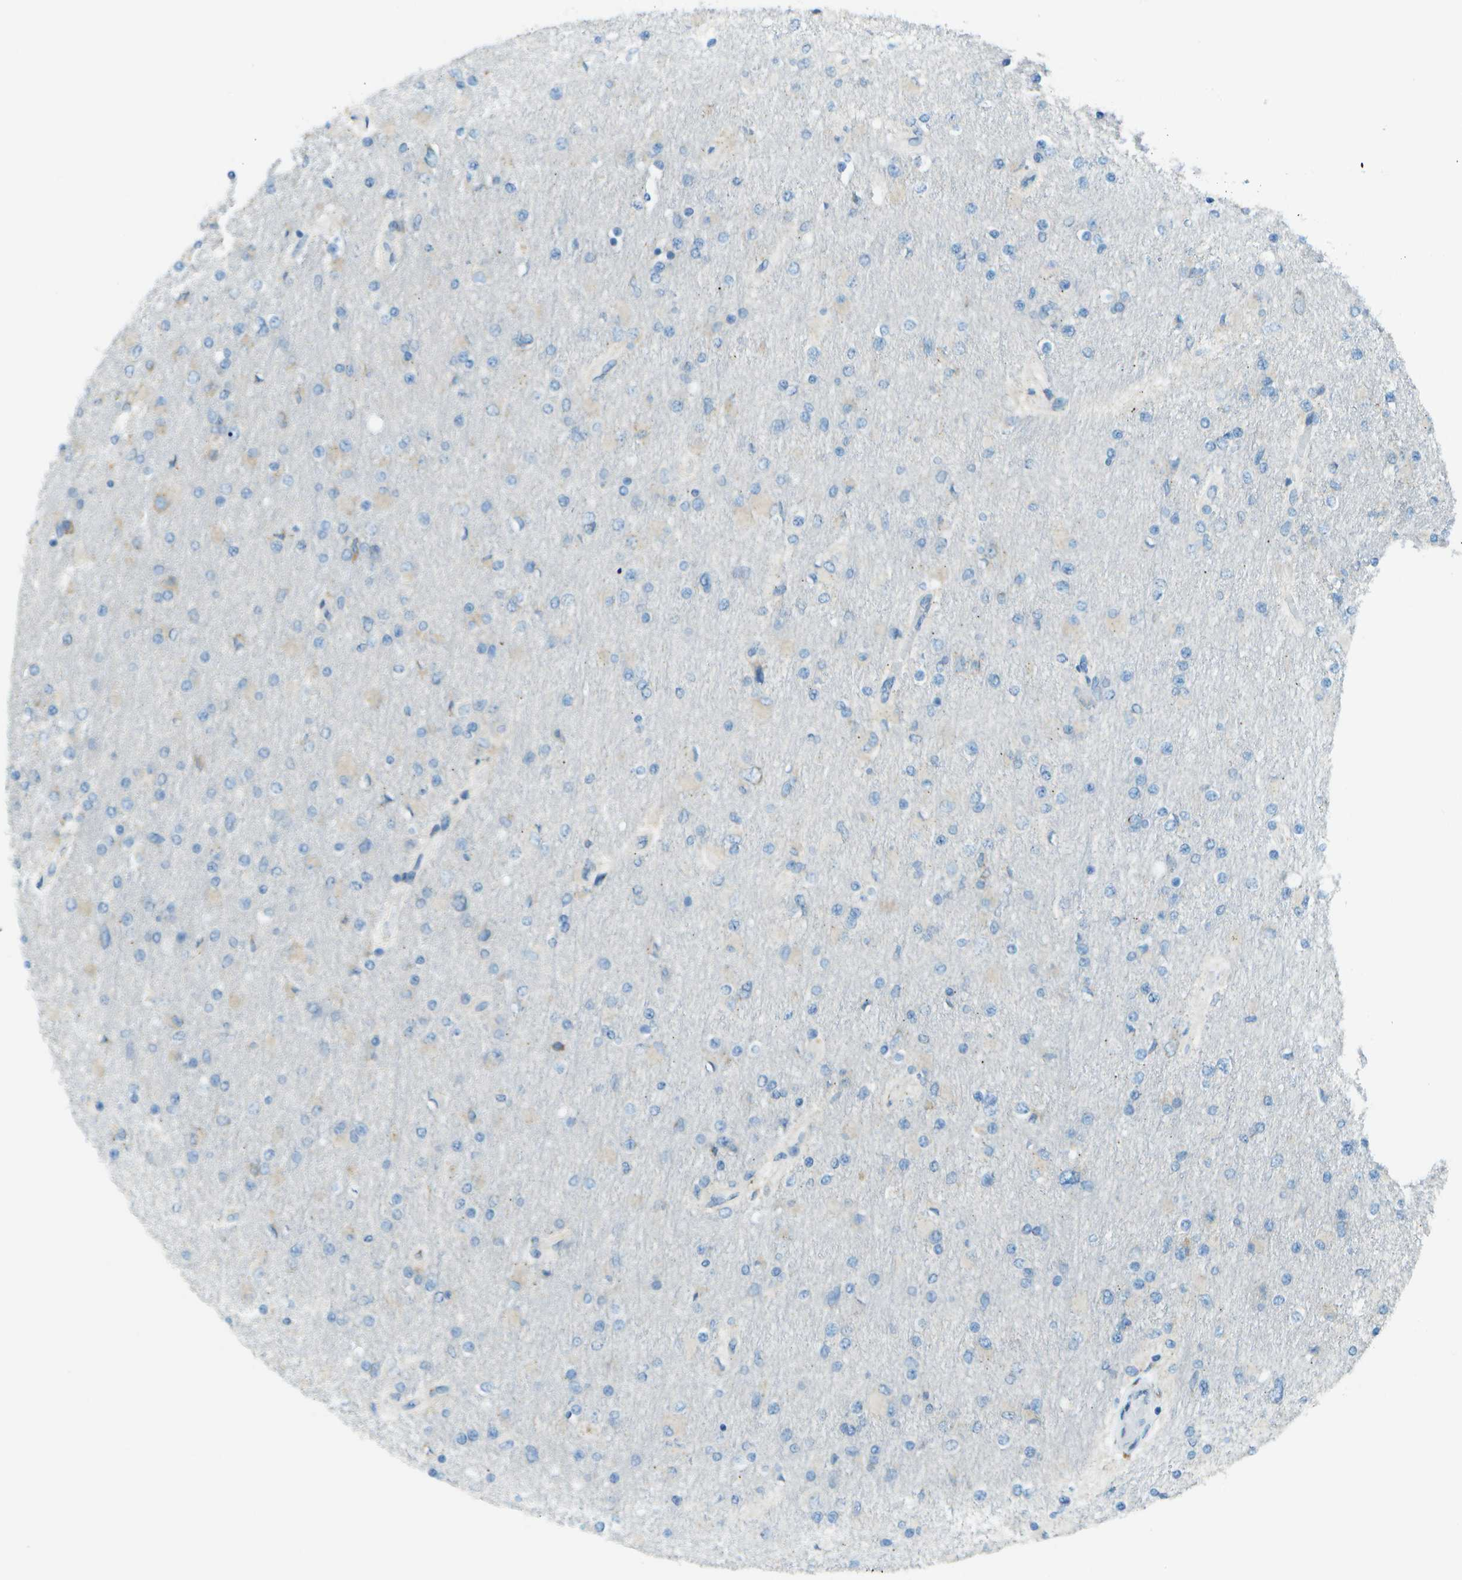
{"staining": {"intensity": "negative", "quantity": "none", "location": "none"}, "tissue": "glioma", "cell_type": "Tumor cells", "image_type": "cancer", "snomed": [{"axis": "morphology", "description": "Glioma, malignant, High grade"}, {"axis": "topography", "description": "Cerebral cortex"}], "caption": "Immunohistochemistry (IHC) photomicrograph of neoplastic tissue: human high-grade glioma (malignant) stained with DAB shows no significant protein expression in tumor cells.", "gene": "KCTD3", "patient": {"sex": "female", "age": 36}}